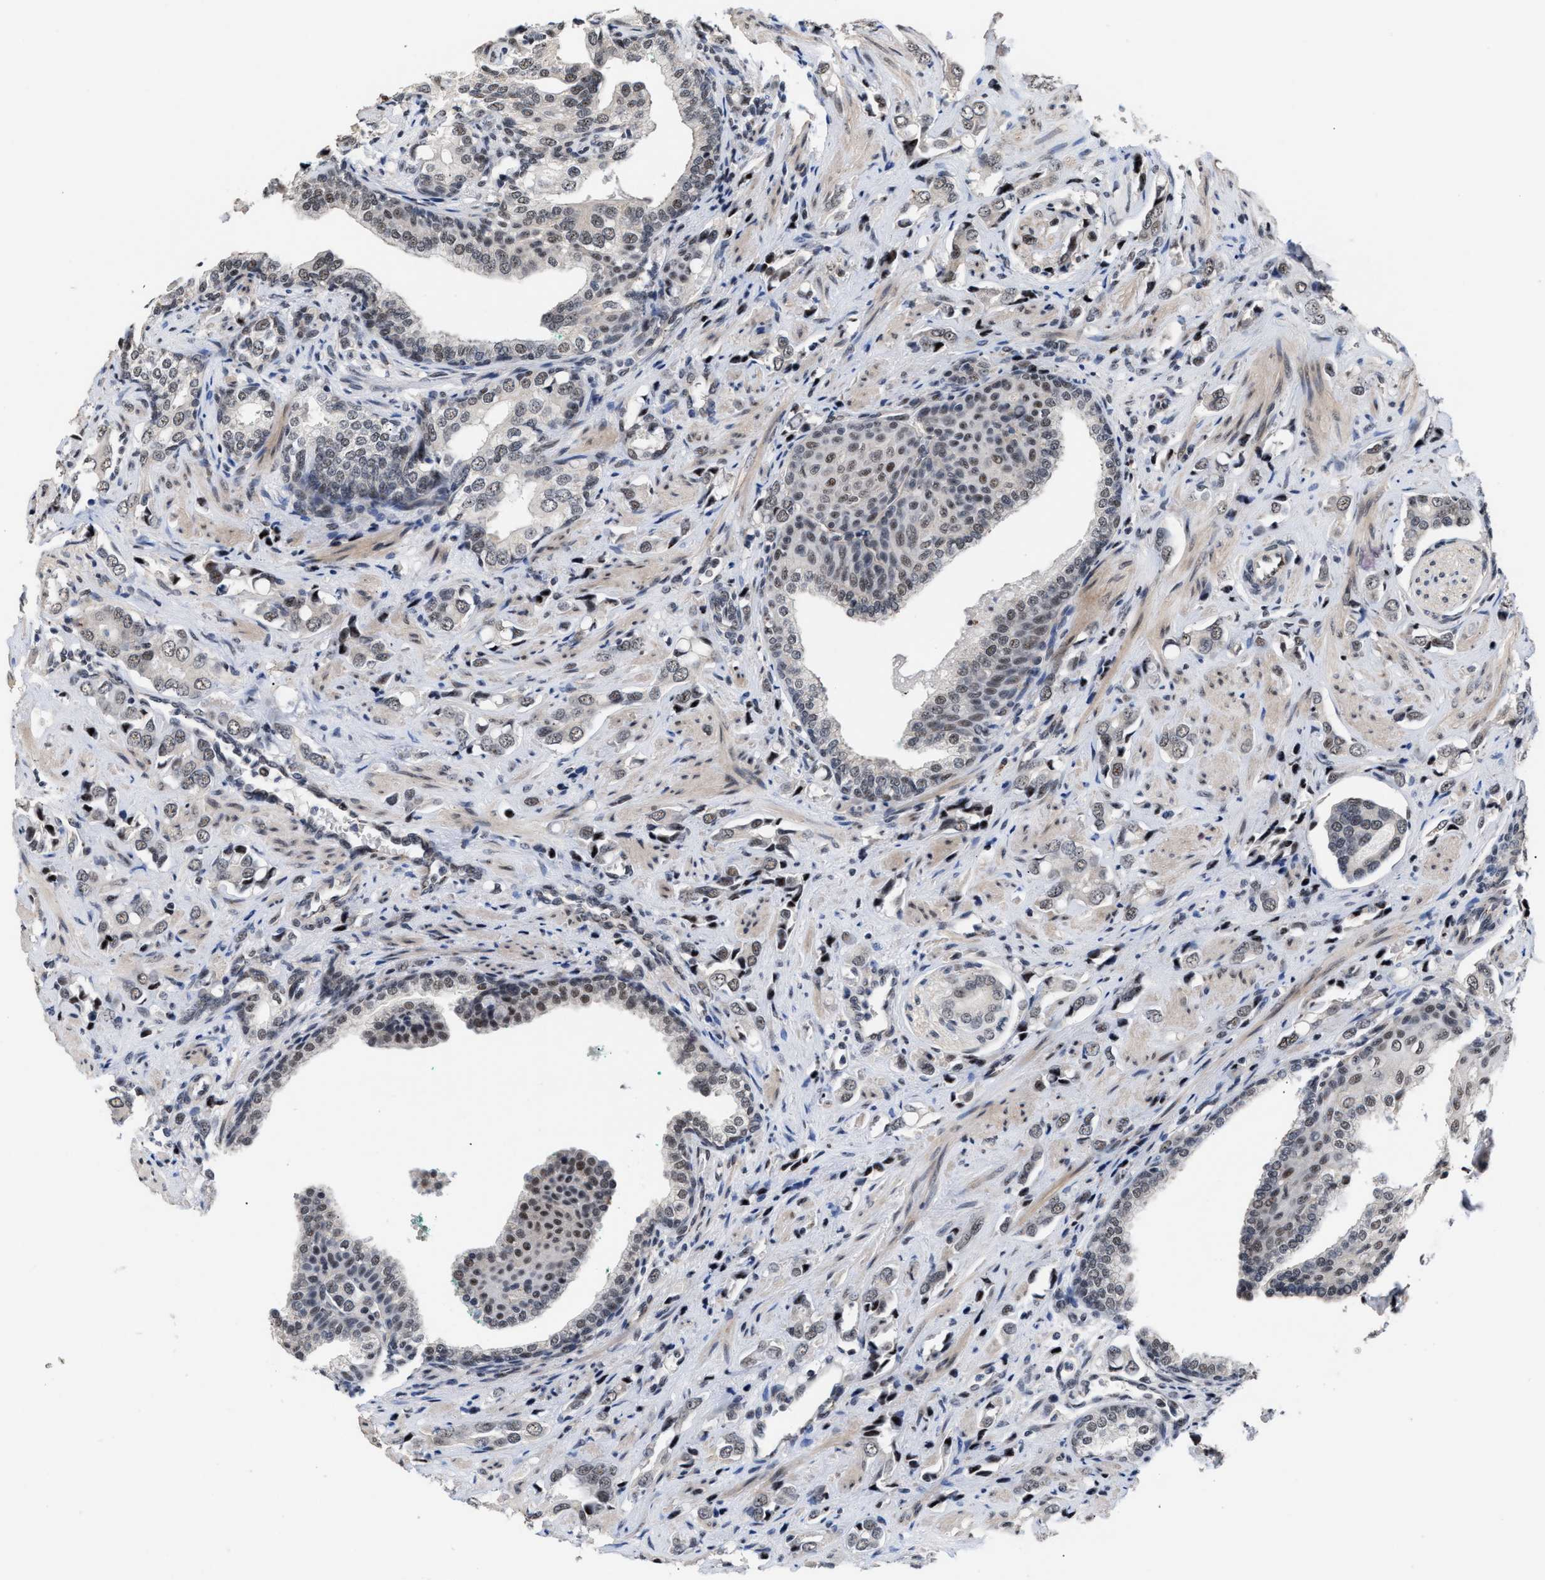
{"staining": {"intensity": "moderate", "quantity": ">75%", "location": "nuclear"}, "tissue": "prostate cancer", "cell_type": "Tumor cells", "image_type": "cancer", "snomed": [{"axis": "morphology", "description": "Adenocarcinoma, High grade"}, {"axis": "topography", "description": "Prostate"}], "caption": "Moderate nuclear protein positivity is present in about >75% of tumor cells in prostate adenocarcinoma (high-grade).", "gene": "EIF4A3", "patient": {"sex": "male", "age": 52}}